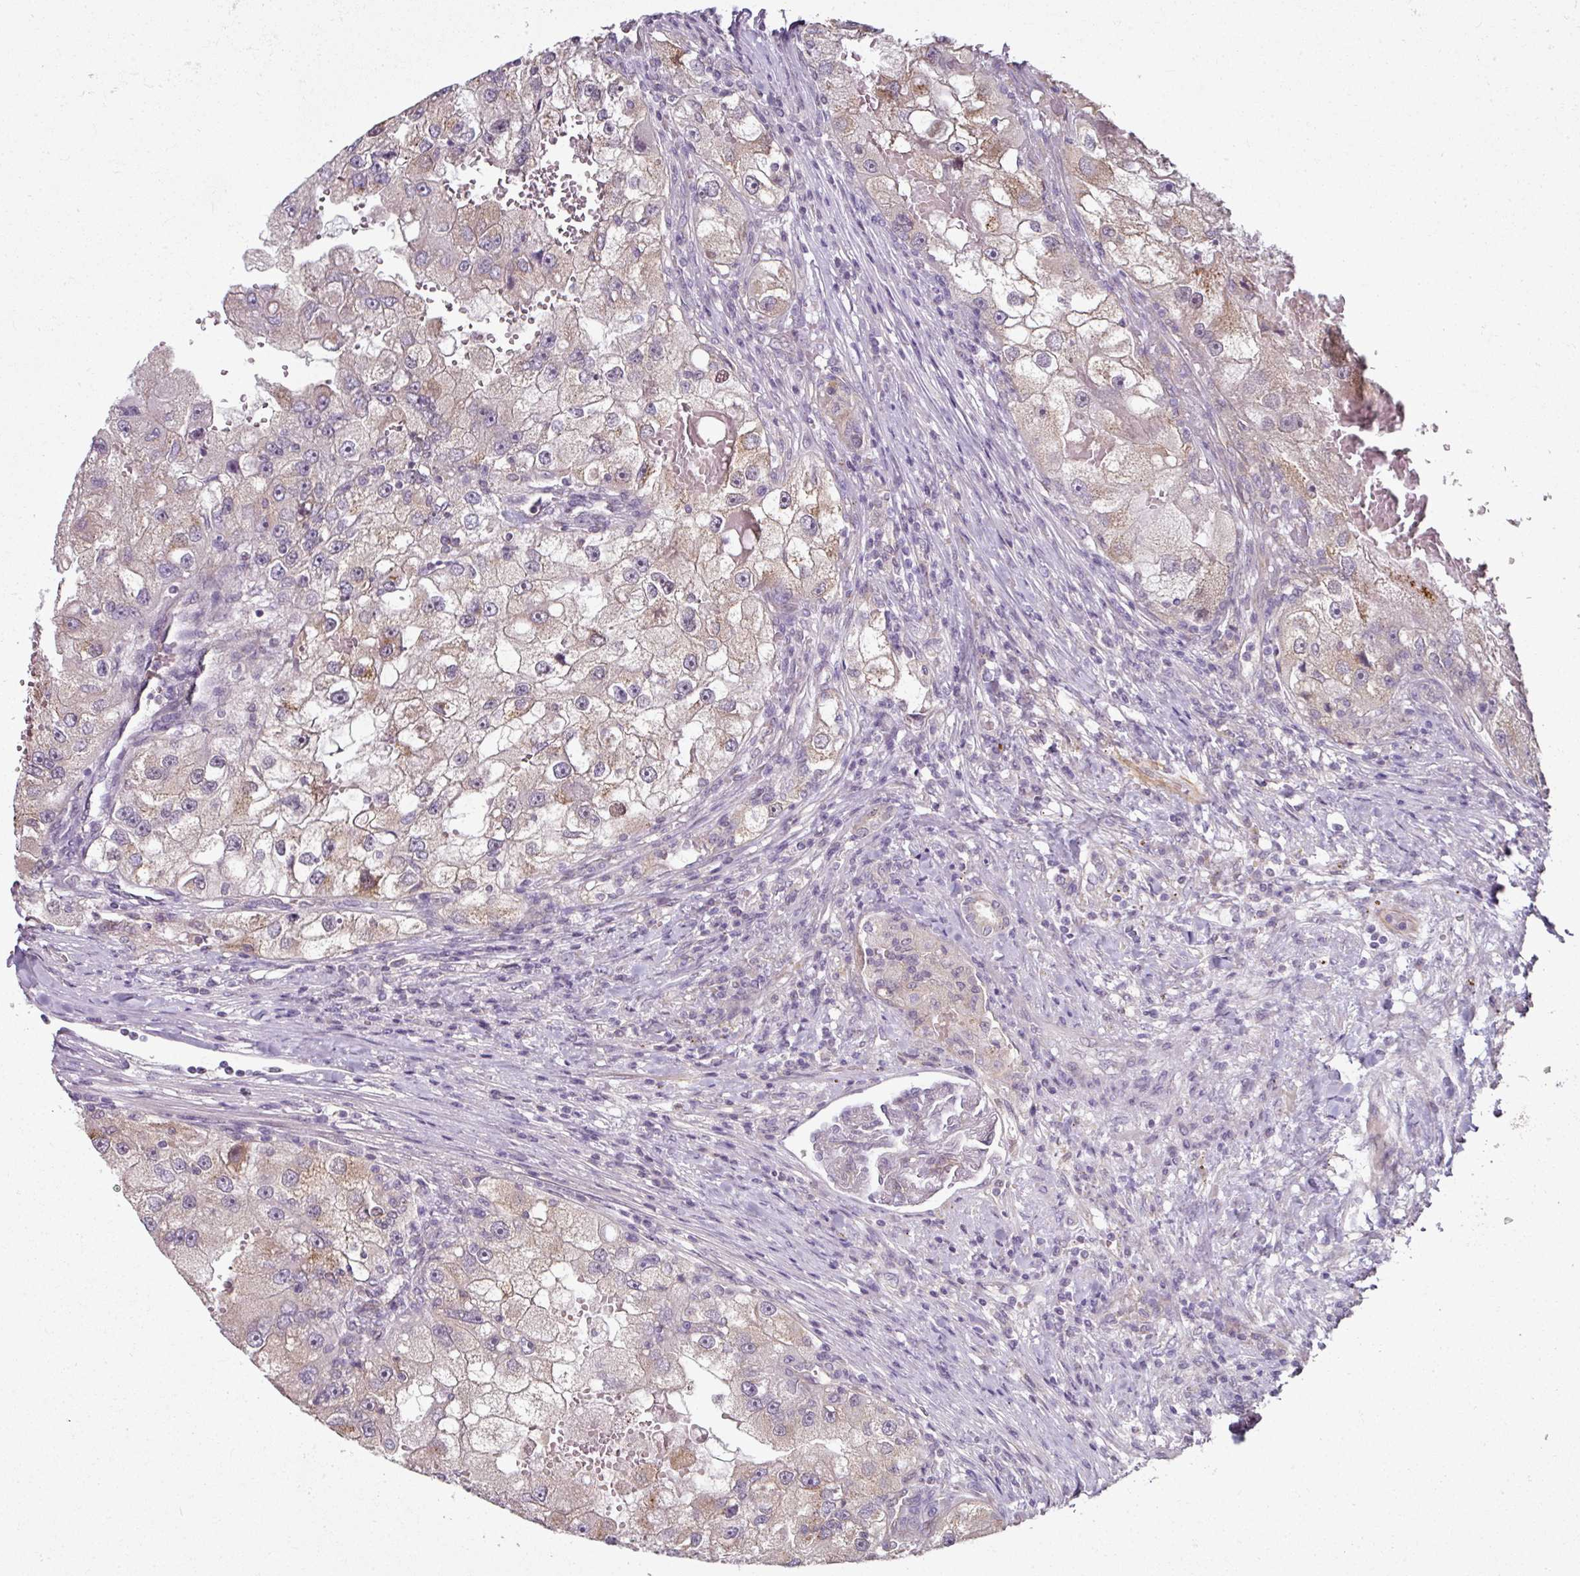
{"staining": {"intensity": "moderate", "quantity": "<25%", "location": "cytoplasmic/membranous"}, "tissue": "renal cancer", "cell_type": "Tumor cells", "image_type": "cancer", "snomed": [{"axis": "morphology", "description": "Adenocarcinoma, NOS"}, {"axis": "topography", "description": "Kidney"}], "caption": "Immunohistochemical staining of human renal cancer (adenocarcinoma) shows low levels of moderate cytoplasmic/membranous protein staining in about <25% of tumor cells.", "gene": "C19orf33", "patient": {"sex": "male", "age": 63}}